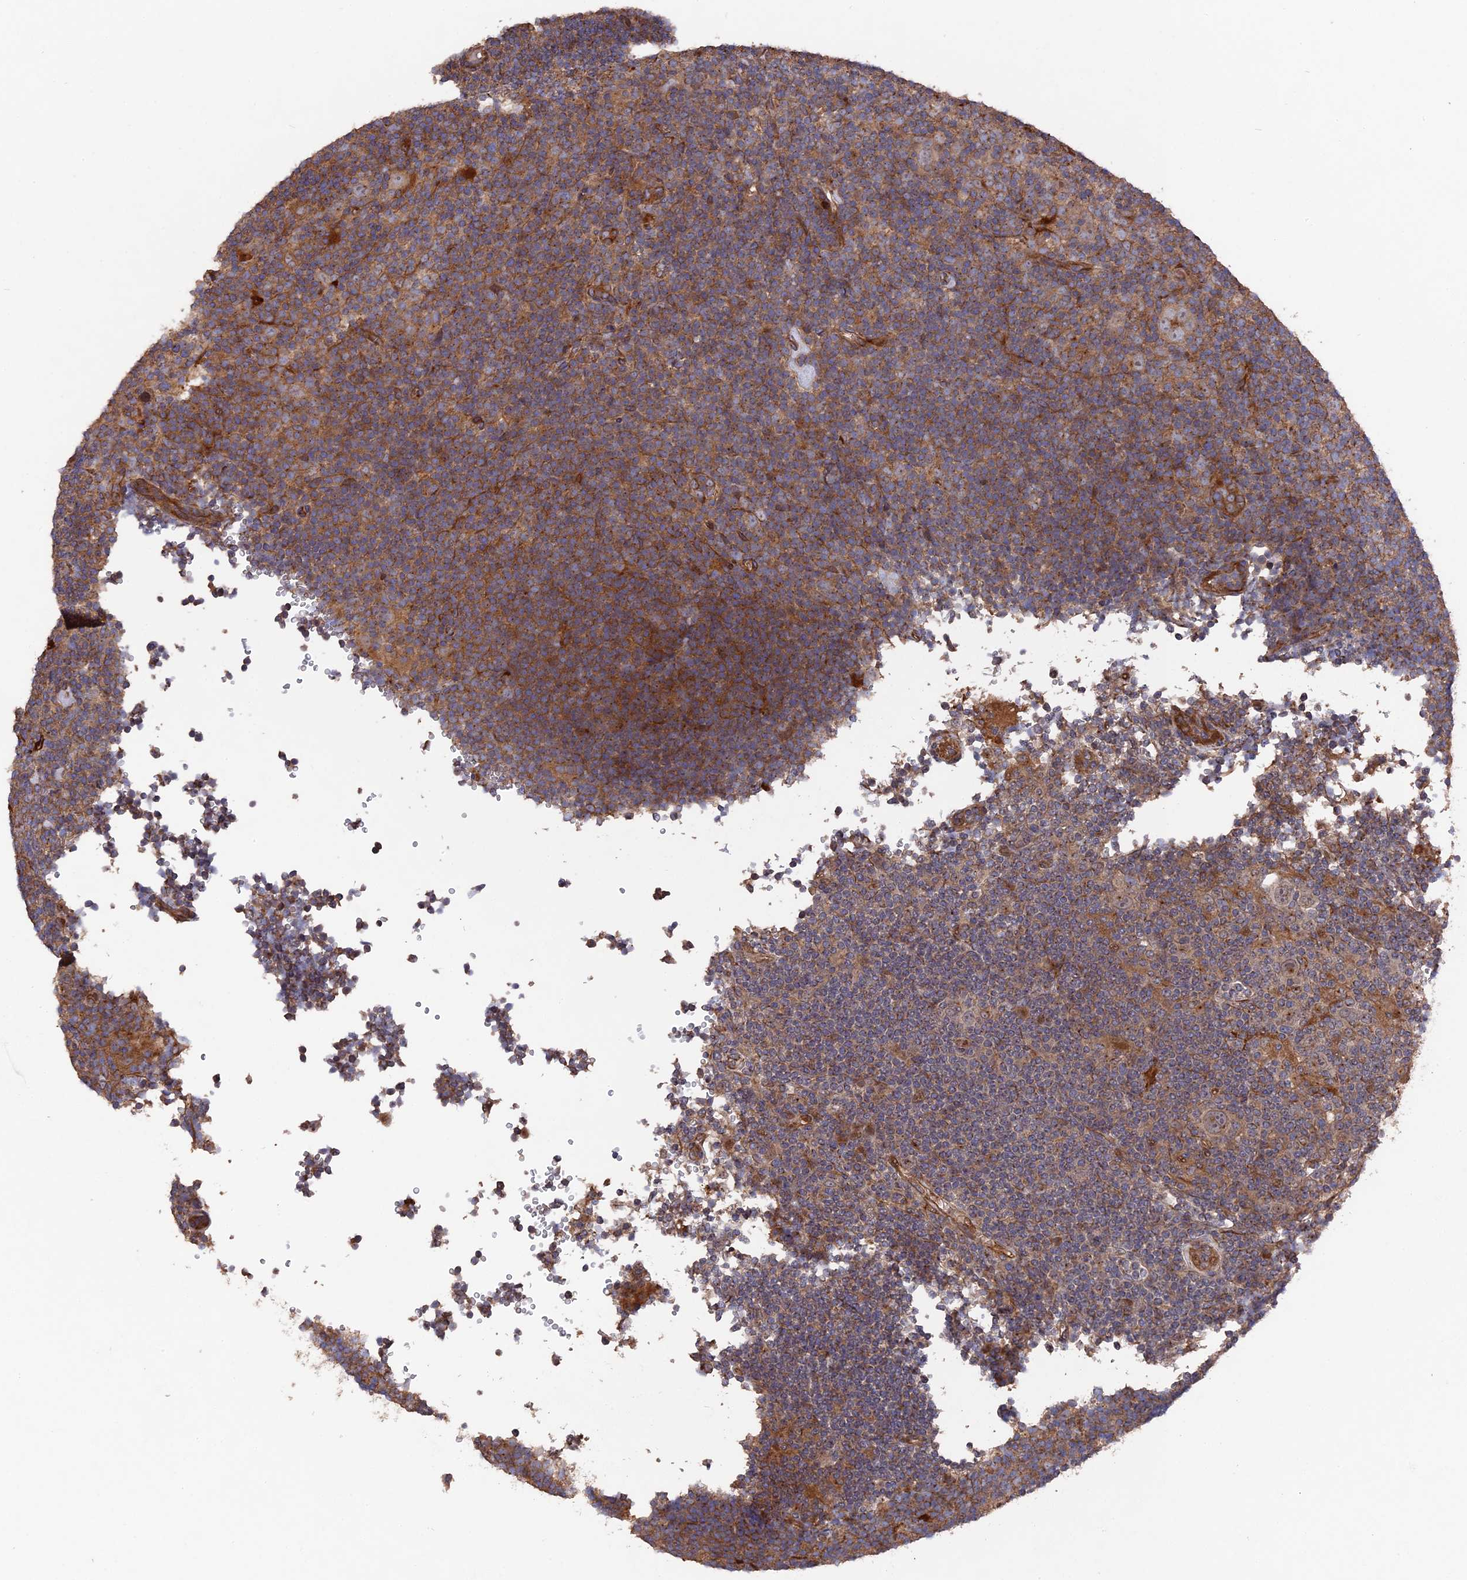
{"staining": {"intensity": "negative", "quantity": "none", "location": "none"}, "tissue": "lymphoma", "cell_type": "Tumor cells", "image_type": "cancer", "snomed": [{"axis": "morphology", "description": "Hodgkin's disease, NOS"}, {"axis": "topography", "description": "Lymph node"}], "caption": "This is a histopathology image of immunohistochemistry staining of Hodgkin's disease, which shows no expression in tumor cells.", "gene": "DEF8", "patient": {"sex": "female", "age": 57}}